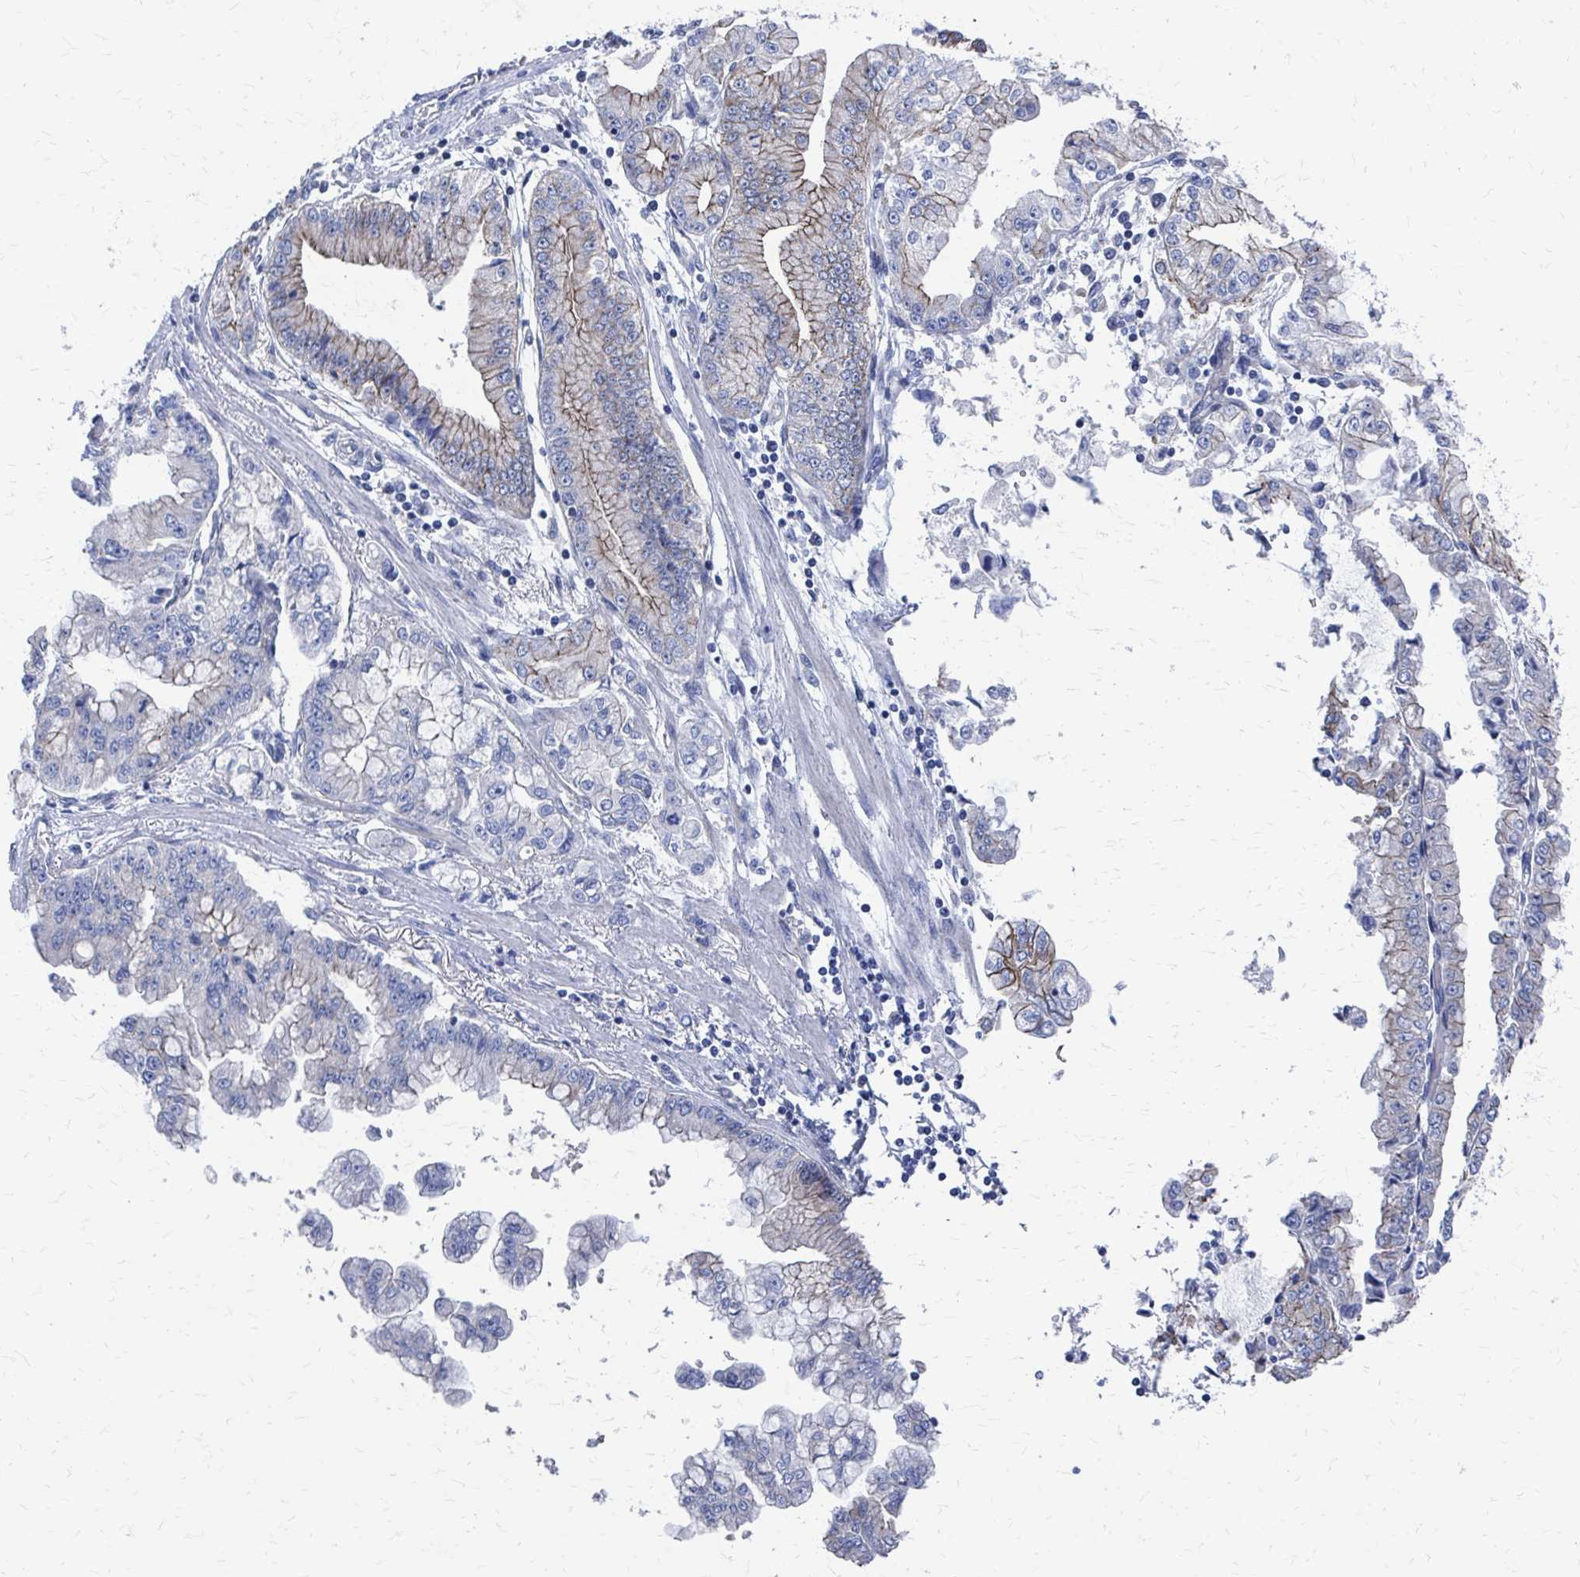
{"staining": {"intensity": "moderate", "quantity": "<25%", "location": "cytoplasmic/membranous"}, "tissue": "stomach cancer", "cell_type": "Tumor cells", "image_type": "cancer", "snomed": [{"axis": "morphology", "description": "Adenocarcinoma, NOS"}, {"axis": "topography", "description": "Stomach, upper"}], "caption": "Immunohistochemistry (DAB) staining of adenocarcinoma (stomach) exhibits moderate cytoplasmic/membranous protein expression in about <25% of tumor cells.", "gene": "PLEKHG7", "patient": {"sex": "female", "age": 74}}